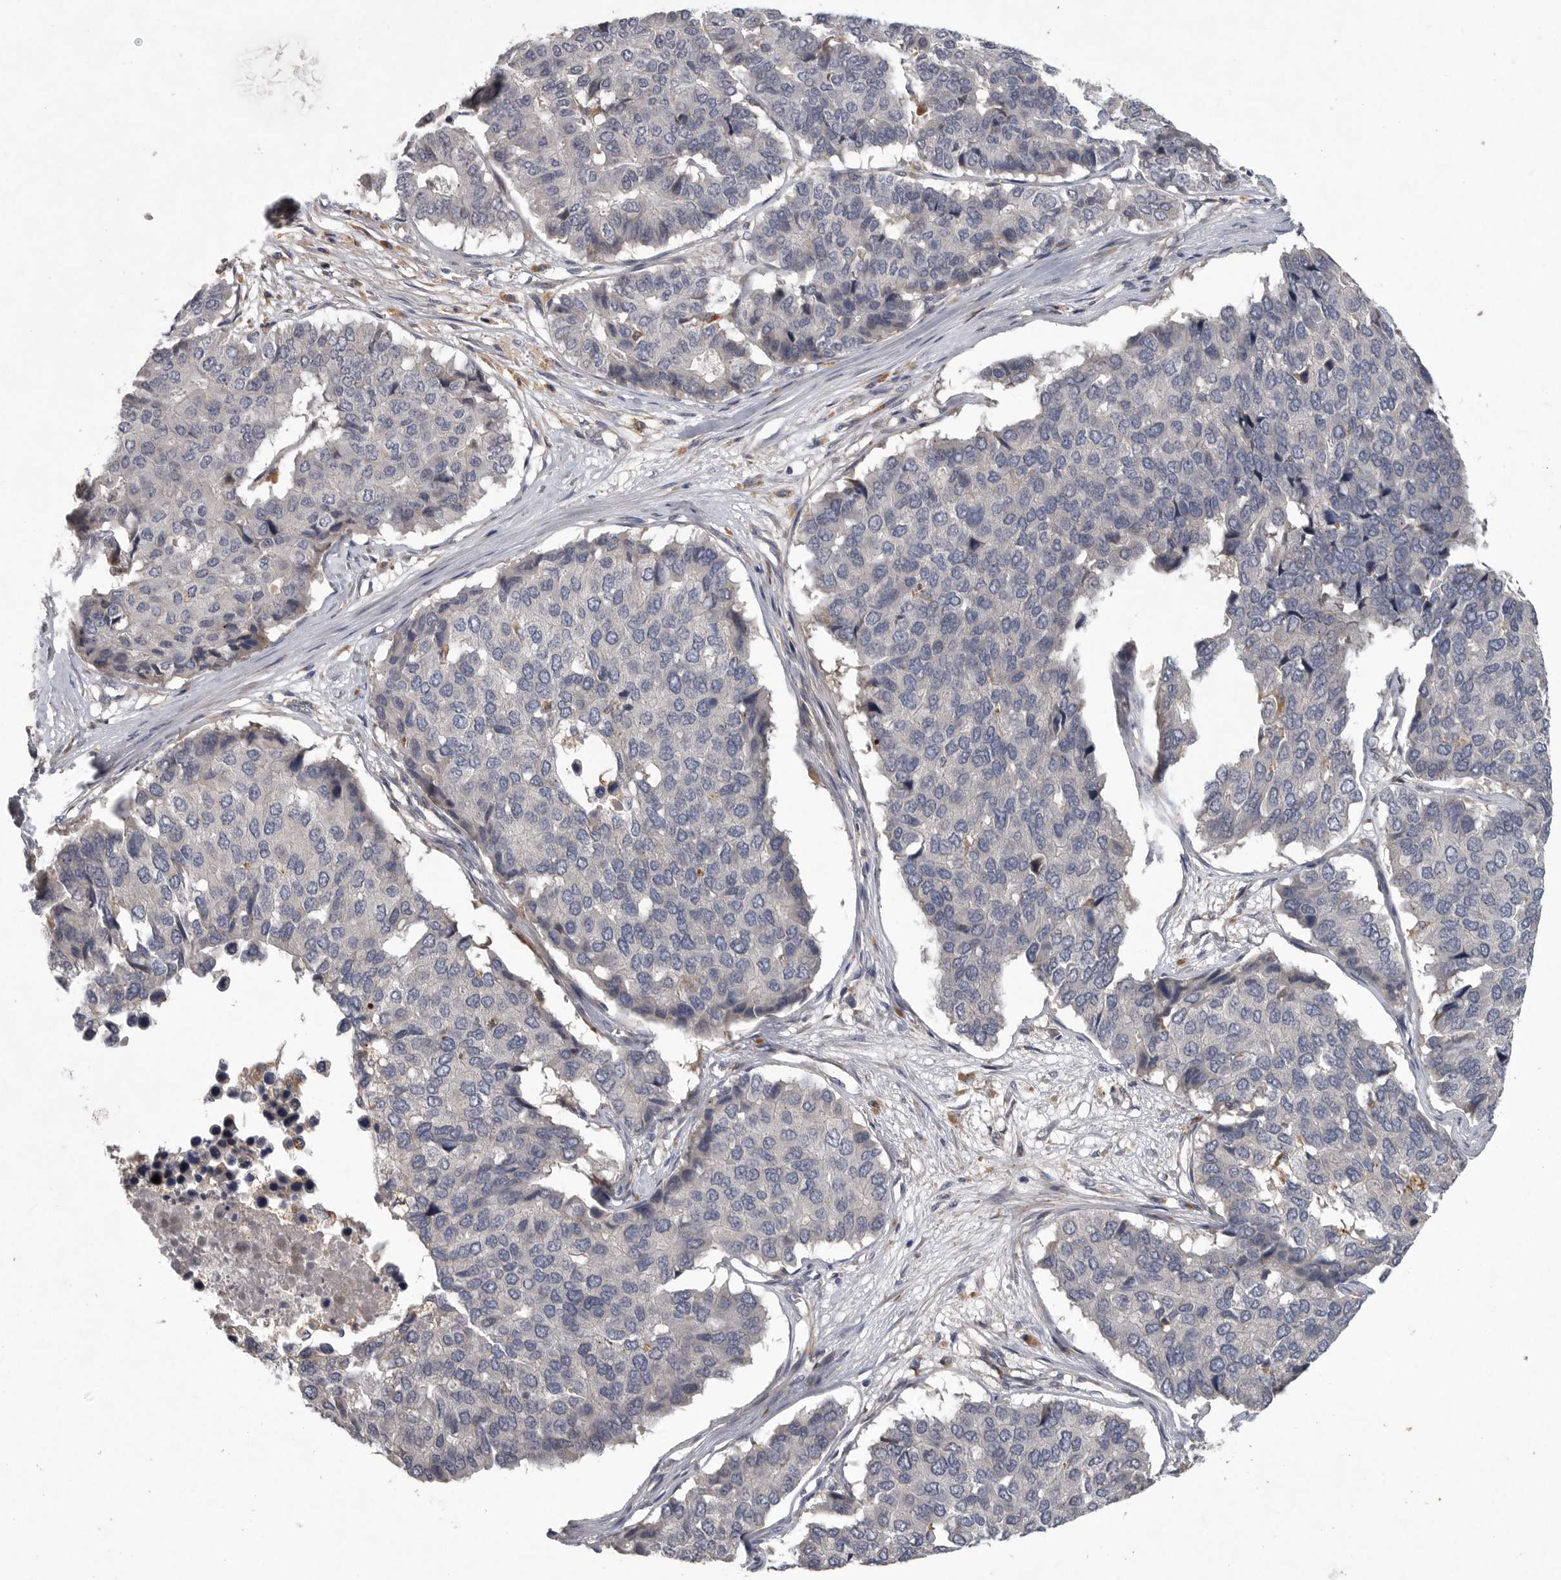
{"staining": {"intensity": "negative", "quantity": "none", "location": "none"}, "tissue": "pancreatic cancer", "cell_type": "Tumor cells", "image_type": "cancer", "snomed": [{"axis": "morphology", "description": "Adenocarcinoma, NOS"}, {"axis": "topography", "description": "Pancreas"}], "caption": "This is a histopathology image of immunohistochemistry staining of adenocarcinoma (pancreatic), which shows no positivity in tumor cells.", "gene": "LAMTOR3", "patient": {"sex": "male", "age": 50}}